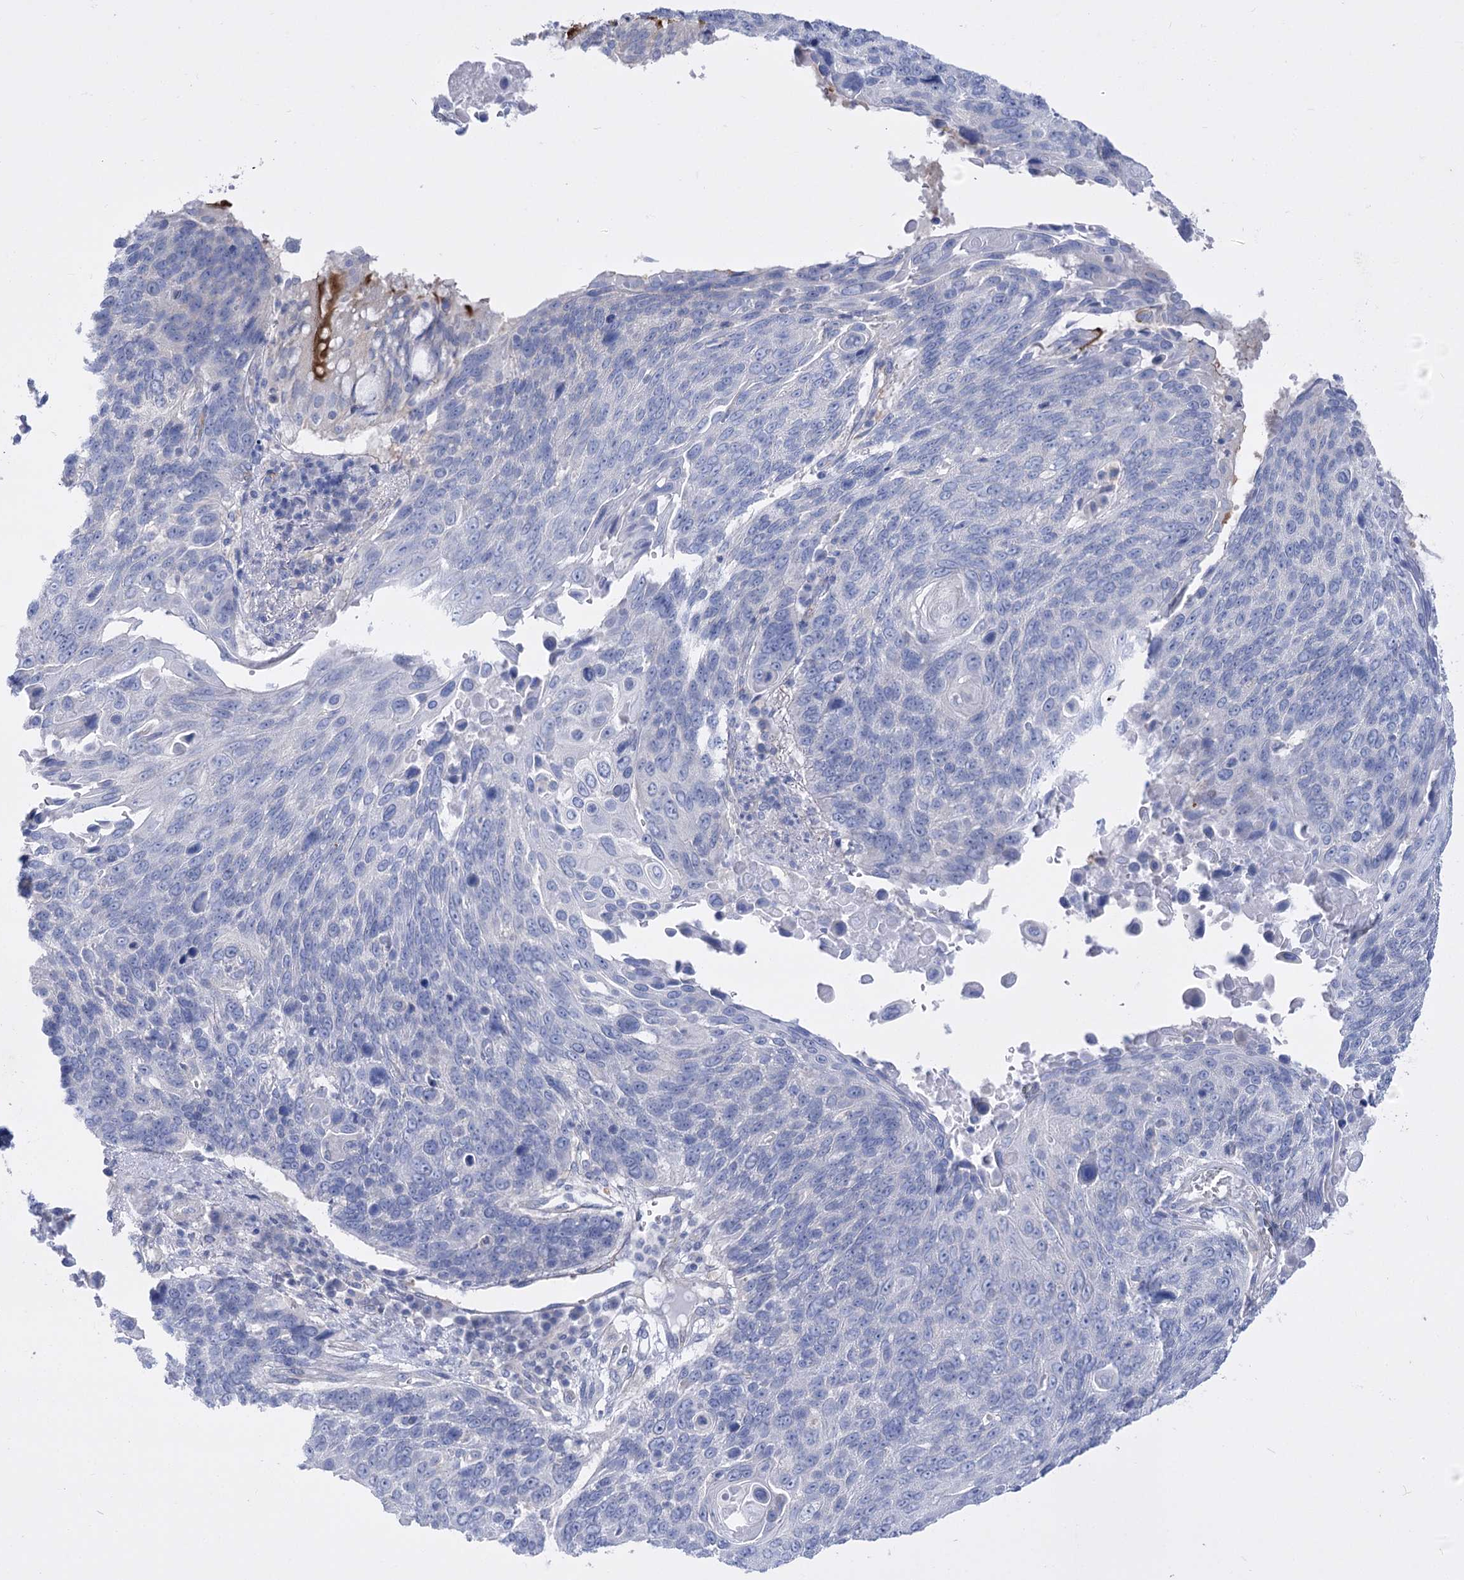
{"staining": {"intensity": "negative", "quantity": "none", "location": "none"}, "tissue": "lung cancer", "cell_type": "Tumor cells", "image_type": "cancer", "snomed": [{"axis": "morphology", "description": "Squamous cell carcinoma, NOS"}, {"axis": "topography", "description": "Lung"}], "caption": "Immunohistochemistry micrograph of neoplastic tissue: lung cancer (squamous cell carcinoma) stained with DAB (3,3'-diaminobenzidine) exhibits no significant protein expression in tumor cells. The staining is performed using DAB brown chromogen with nuclei counter-stained in using hematoxylin.", "gene": "LRRC34", "patient": {"sex": "male", "age": 66}}